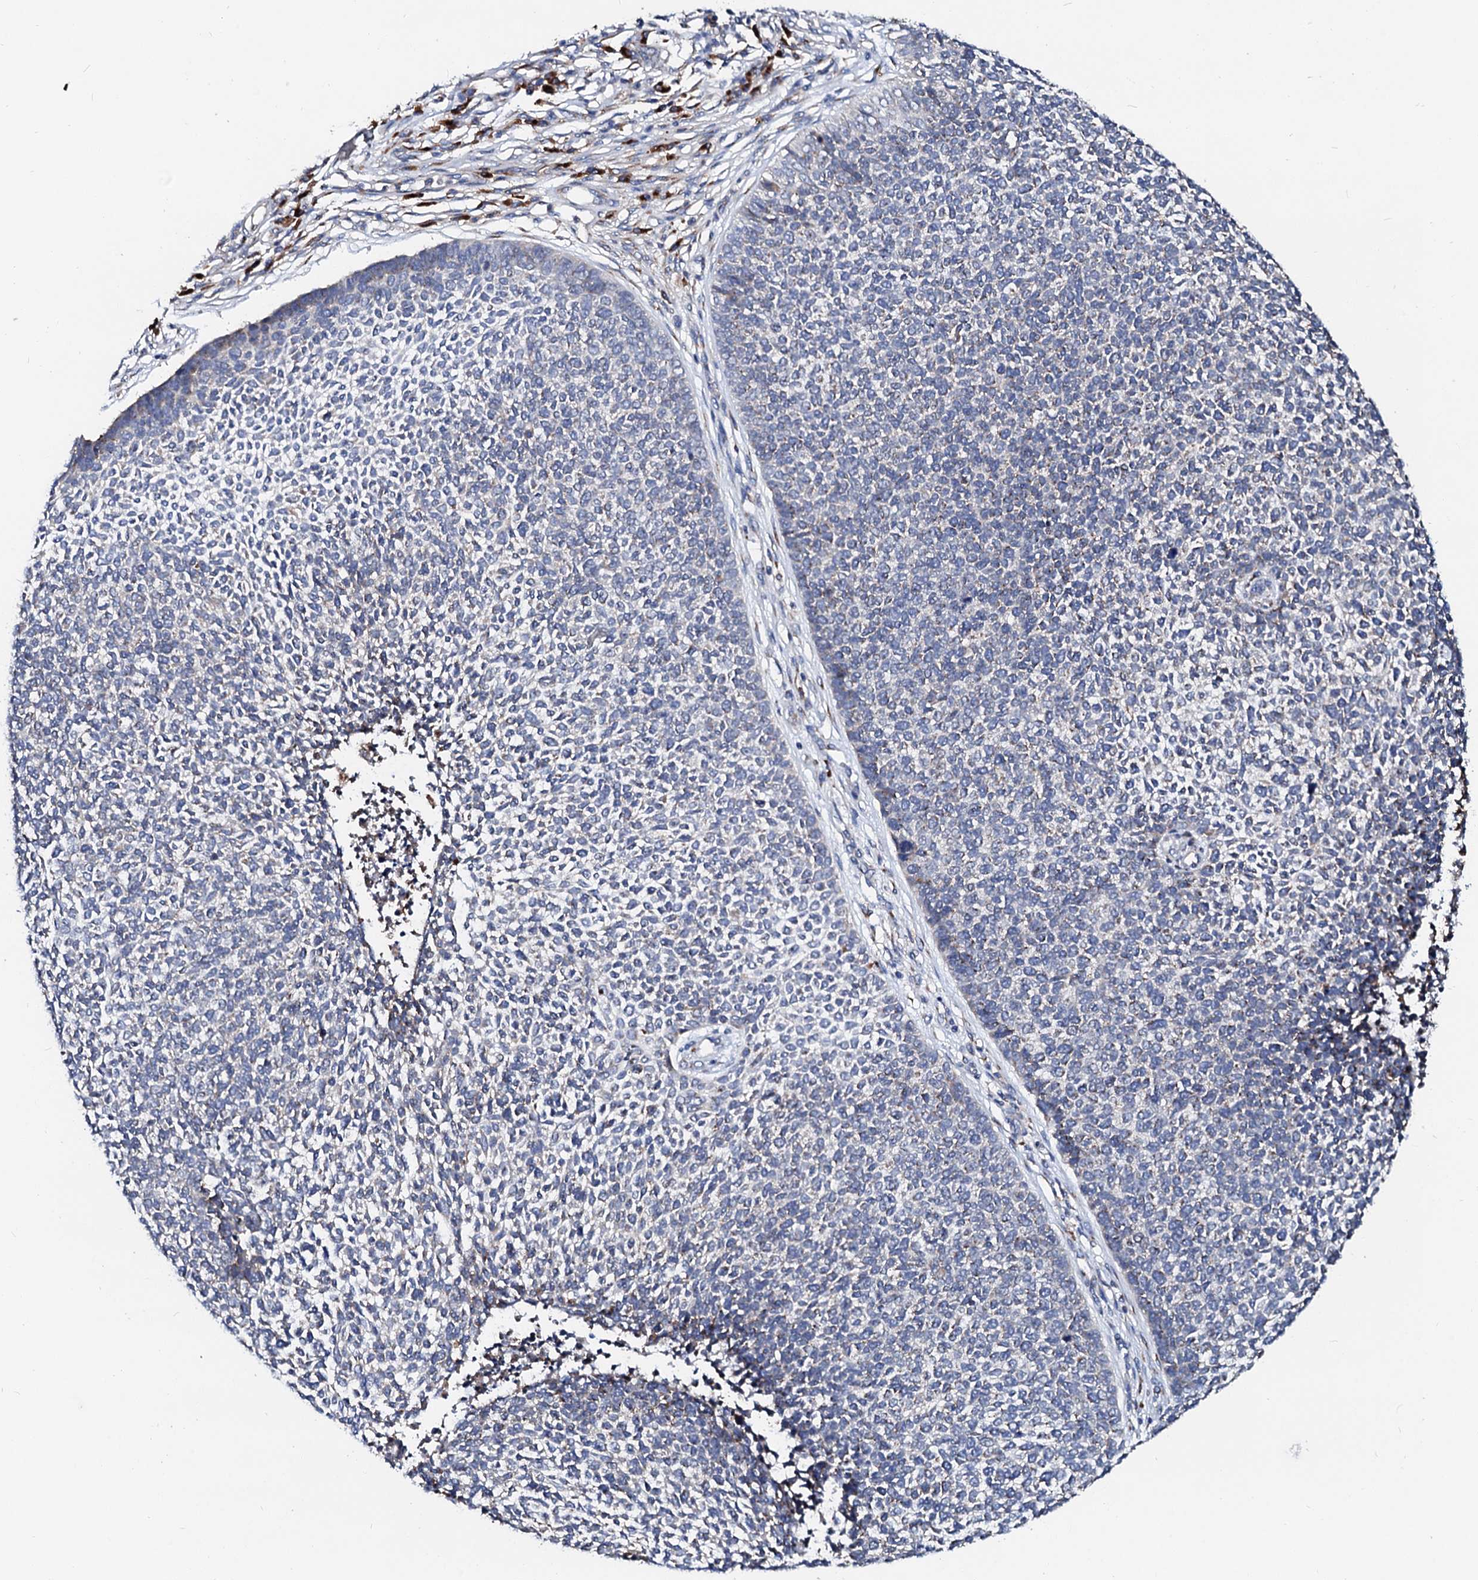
{"staining": {"intensity": "negative", "quantity": "none", "location": "none"}, "tissue": "skin cancer", "cell_type": "Tumor cells", "image_type": "cancer", "snomed": [{"axis": "morphology", "description": "Basal cell carcinoma"}, {"axis": "topography", "description": "Skin"}], "caption": "IHC of human basal cell carcinoma (skin) demonstrates no positivity in tumor cells.", "gene": "LMAN1", "patient": {"sex": "female", "age": 84}}